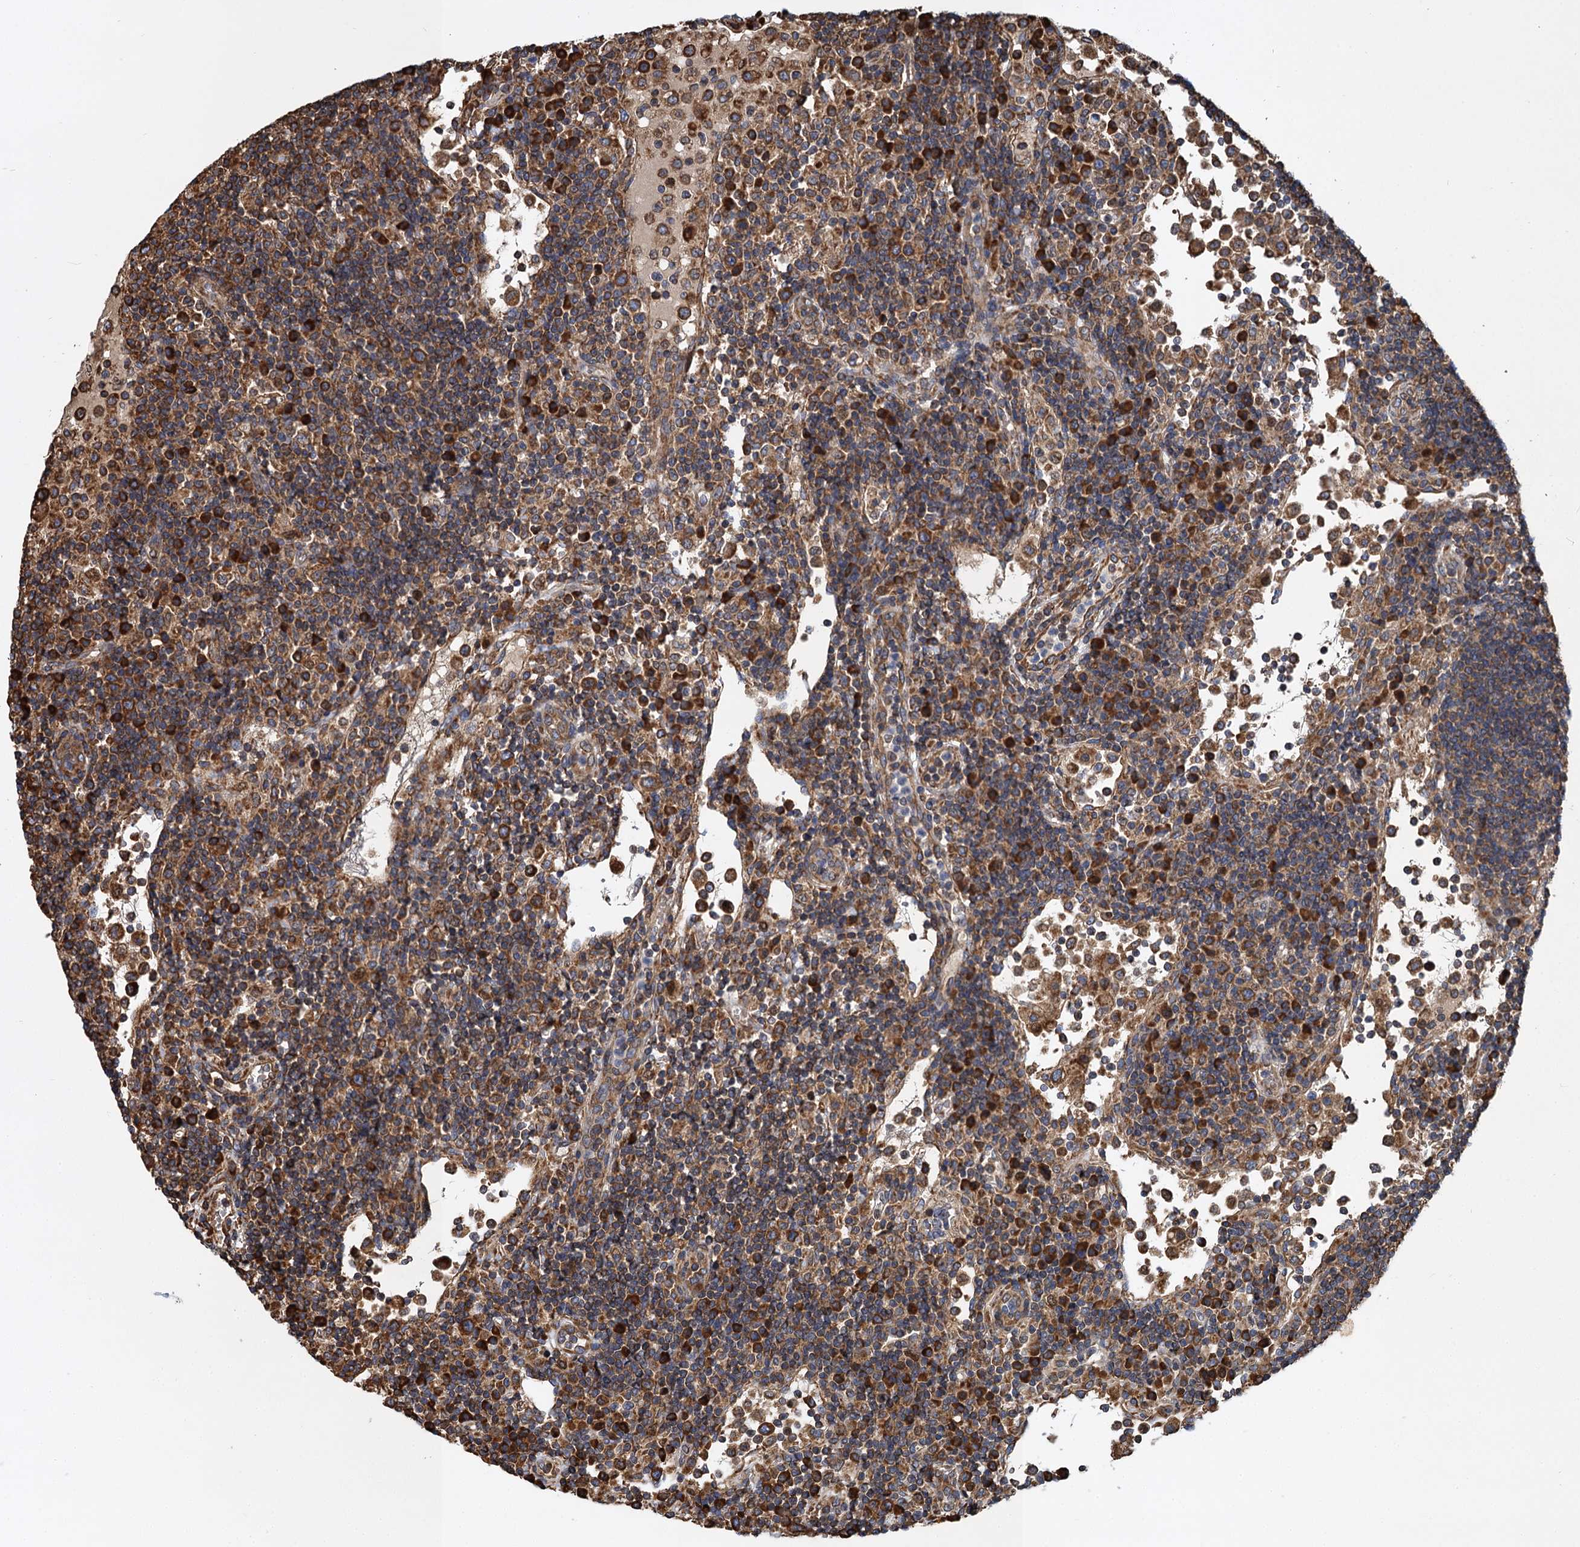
{"staining": {"intensity": "moderate", "quantity": ">75%", "location": "cytoplasmic/membranous"}, "tissue": "lymph node", "cell_type": "Non-germinal center cells", "image_type": "normal", "snomed": [{"axis": "morphology", "description": "Normal tissue, NOS"}, {"axis": "topography", "description": "Lymph node"}], "caption": "Human lymph node stained for a protein (brown) displays moderate cytoplasmic/membranous positive staining in approximately >75% of non-germinal center cells.", "gene": "LINS1", "patient": {"sex": "female", "age": 53}}